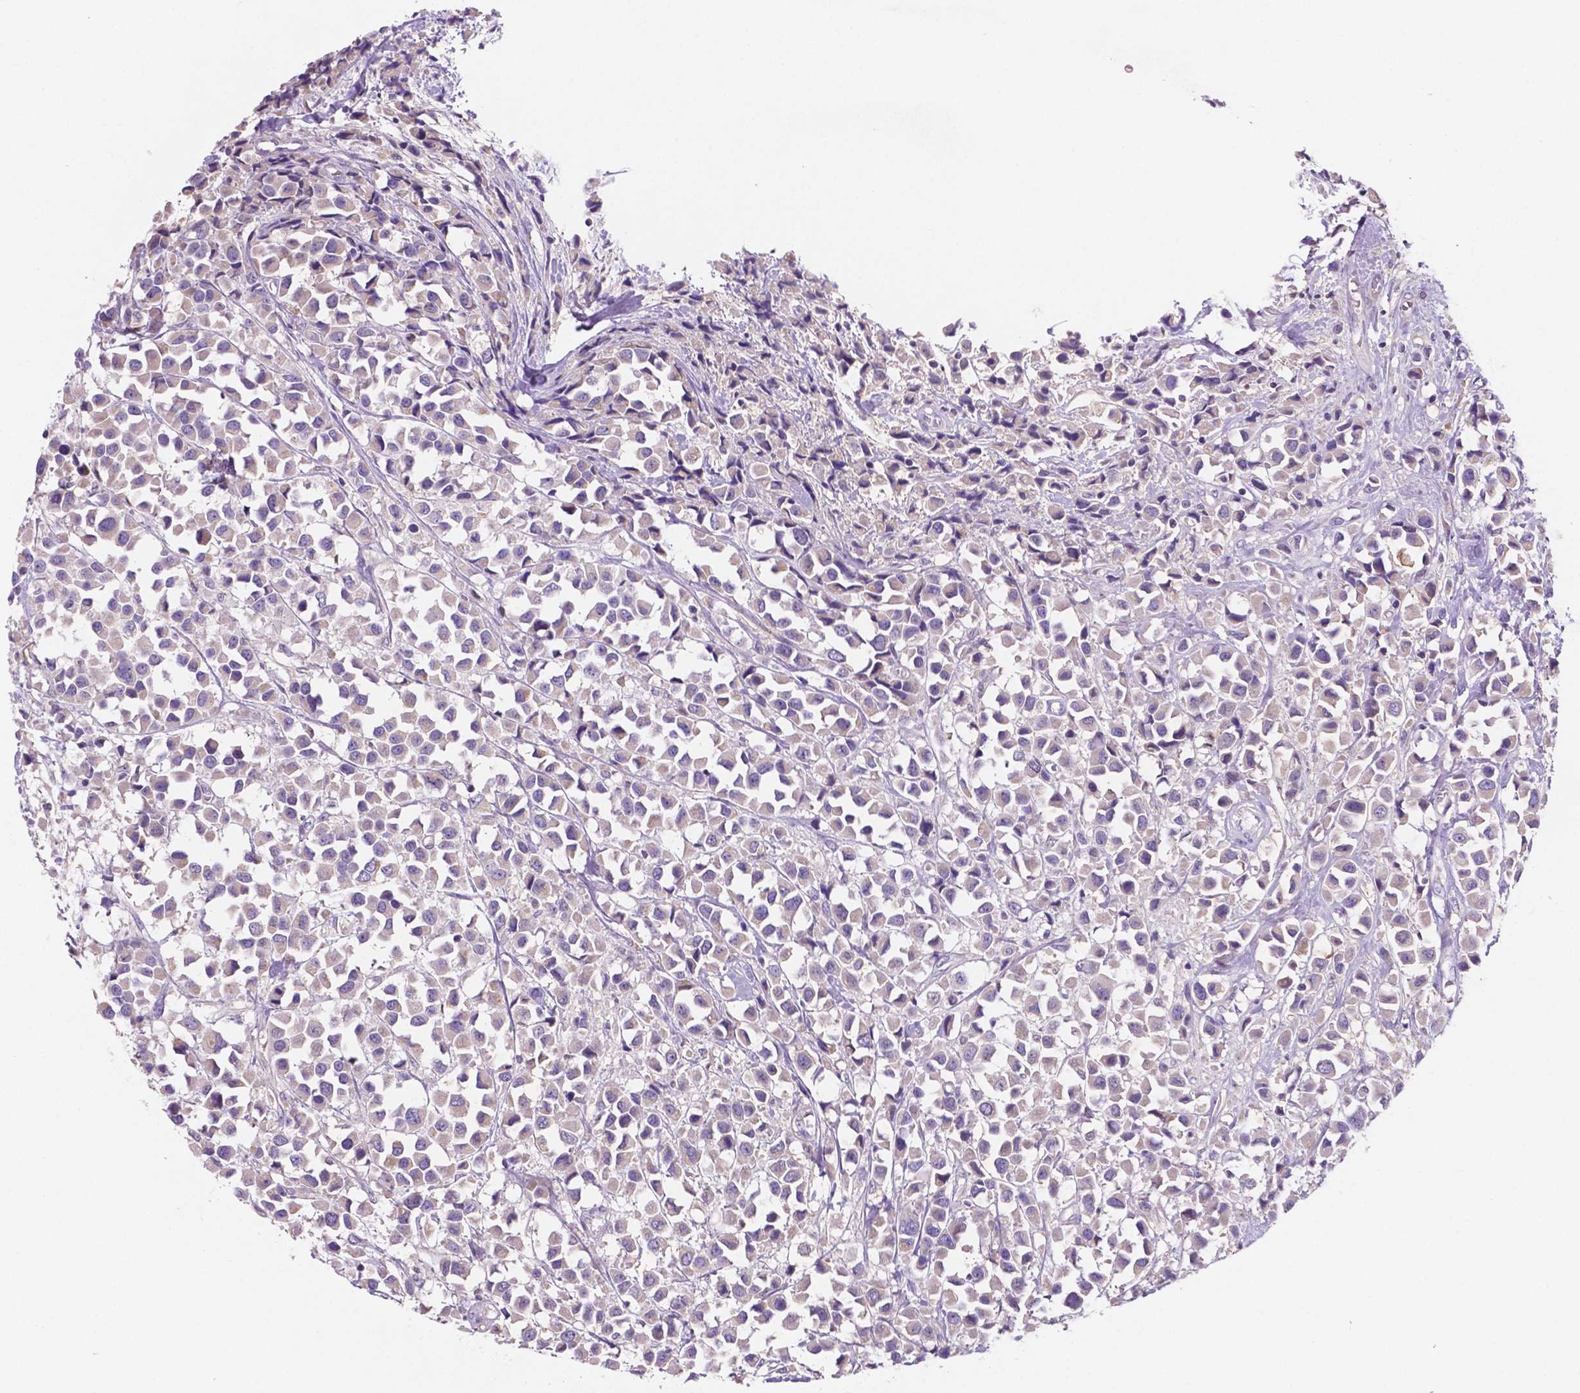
{"staining": {"intensity": "weak", "quantity": "<25%", "location": "cytoplasmic/membranous"}, "tissue": "breast cancer", "cell_type": "Tumor cells", "image_type": "cancer", "snomed": [{"axis": "morphology", "description": "Duct carcinoma"}, {"axis": "topography", "description": "Breast"}], "caption": "Tumor cells are negative for protein expression in human breast intraductal carcinoma.", "gene": "MKRN2OS", "patient": {"sex": "female", "age": 61}}